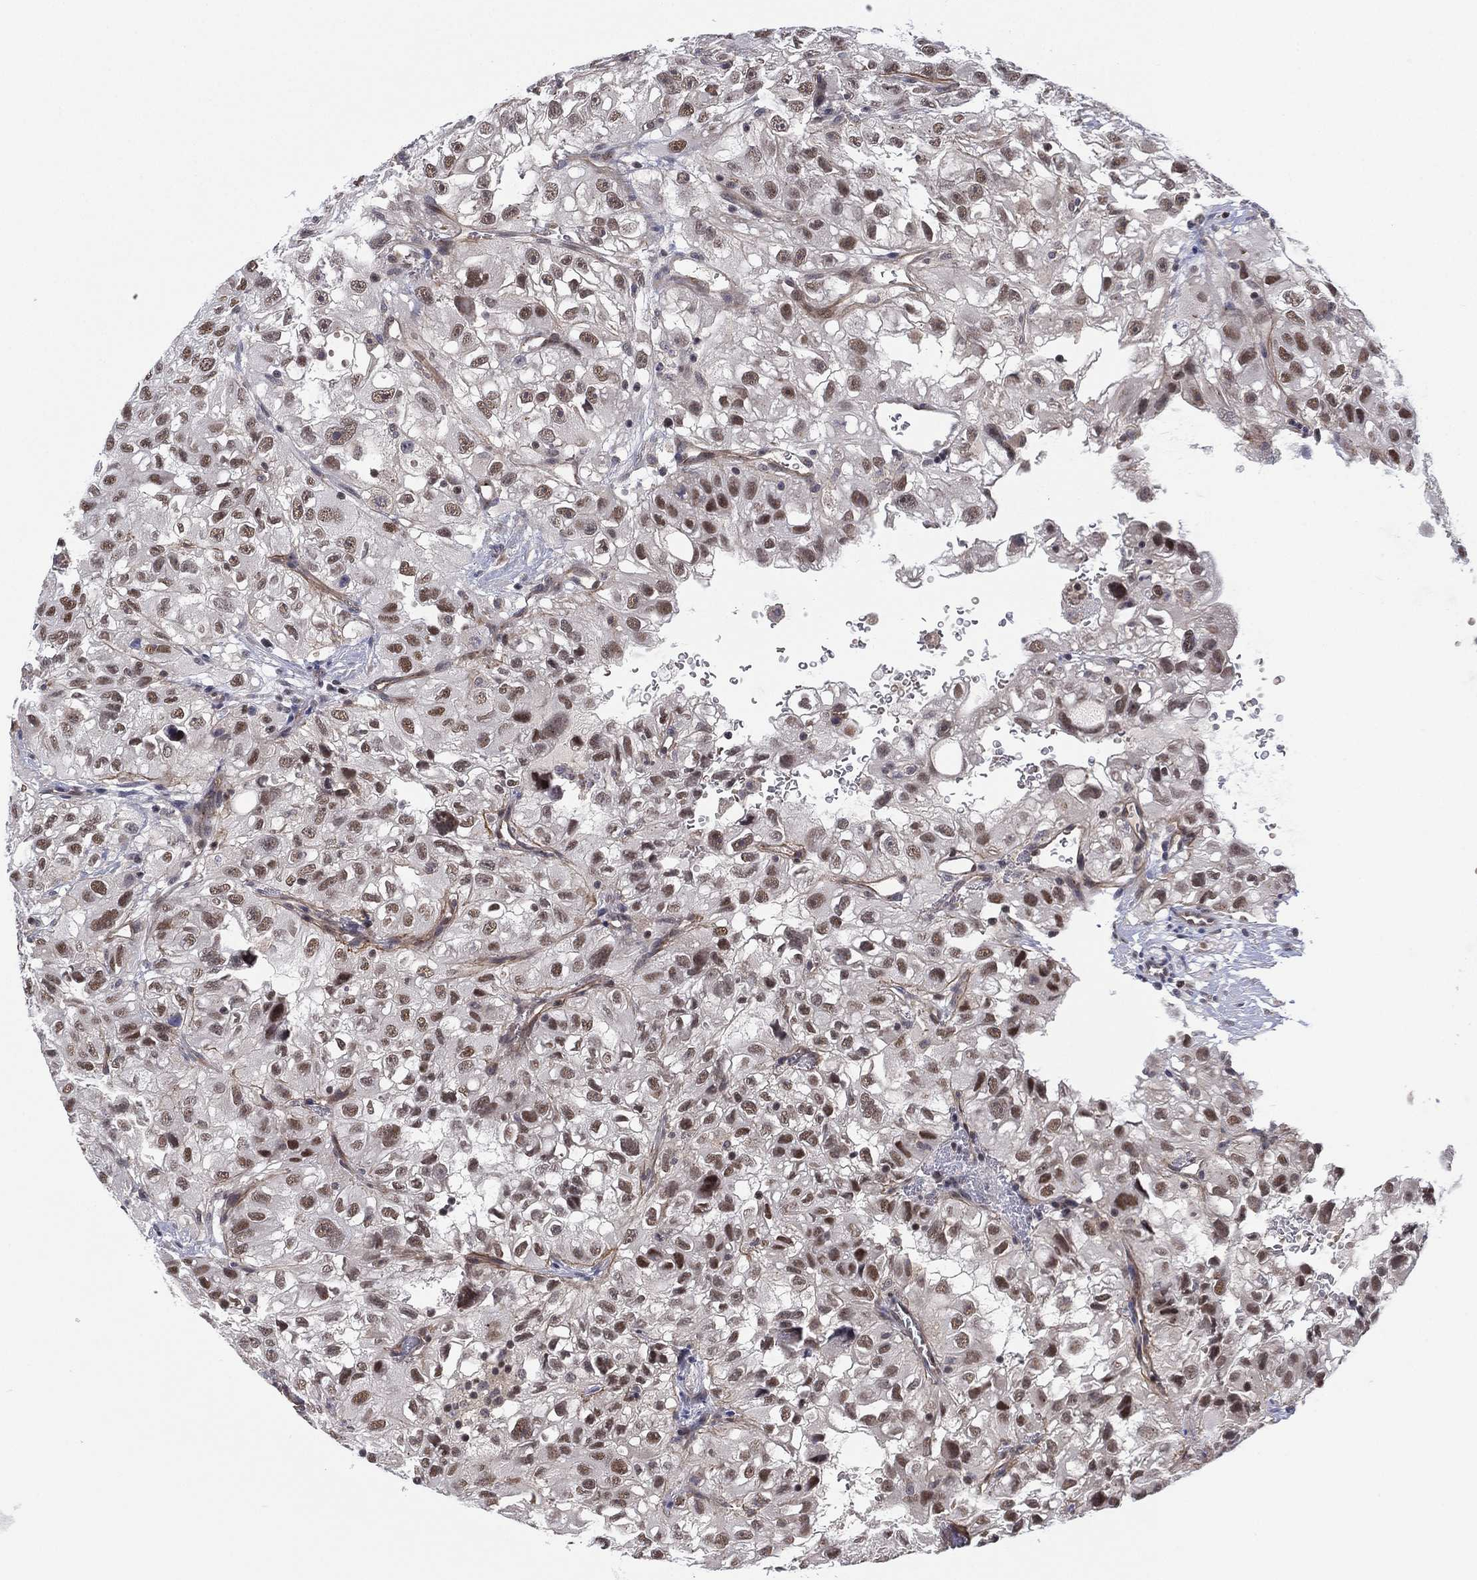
{"staining": {"intensity": "strong", "quantity": "25%-75%", "location": "nuclear"}, "tissue": "renal cancer", "cell_type": "Tumor cells", "image_type": "cancer", "snomed": [{"axis": "morphology", "description": "Adenocarcinoma, NOS"}, {"axis": "topography", "description": "Kidney"}], "caption": "Immunohistochemical staining of human renal cancer (adenocarcinoma) displays high levels of strong nuclear positivity in approximately 25%-75% of tumor cells.", "gene": "GSE1", "patient": {"sex": "male", "age": 64}}